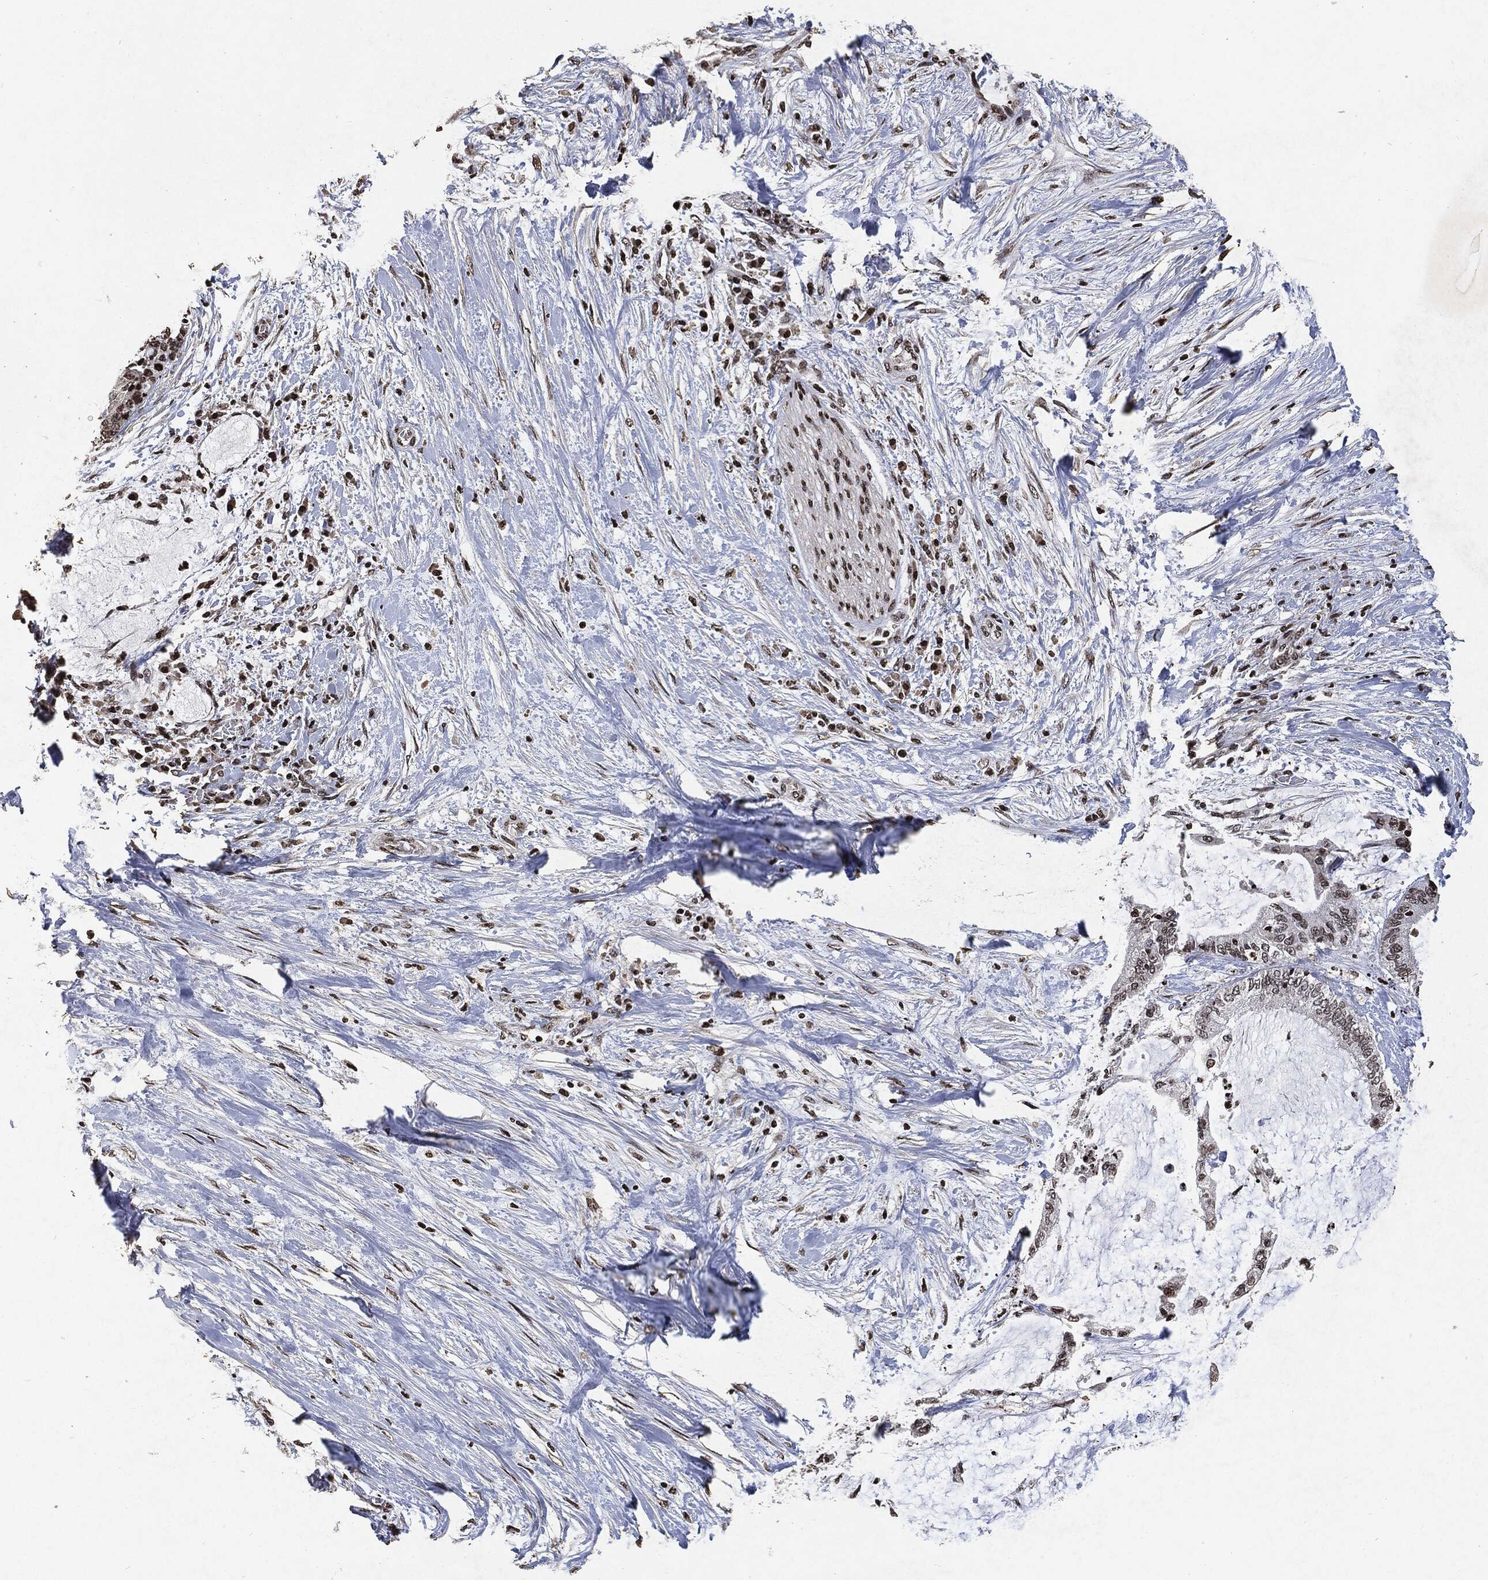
{"staining": {"intensity": "weak", "quantity": "<25%", "location": "nuclear"}, "tissue": "liver cancer", "cell_type": "Tumor cells", "image_type": "cancer", "snomed": [{"axis": "morphology", "description": "Cholangiocarcinoma"}, {"axis": "topography", "description": "Liver"}], "caption": "Human liver cancer (cholangiocarcinoma) stained for a protein using IHC exhibits no expression in tumor cells.", "gene": "JUN", "patient": {"sex": "female", "age": 73}}